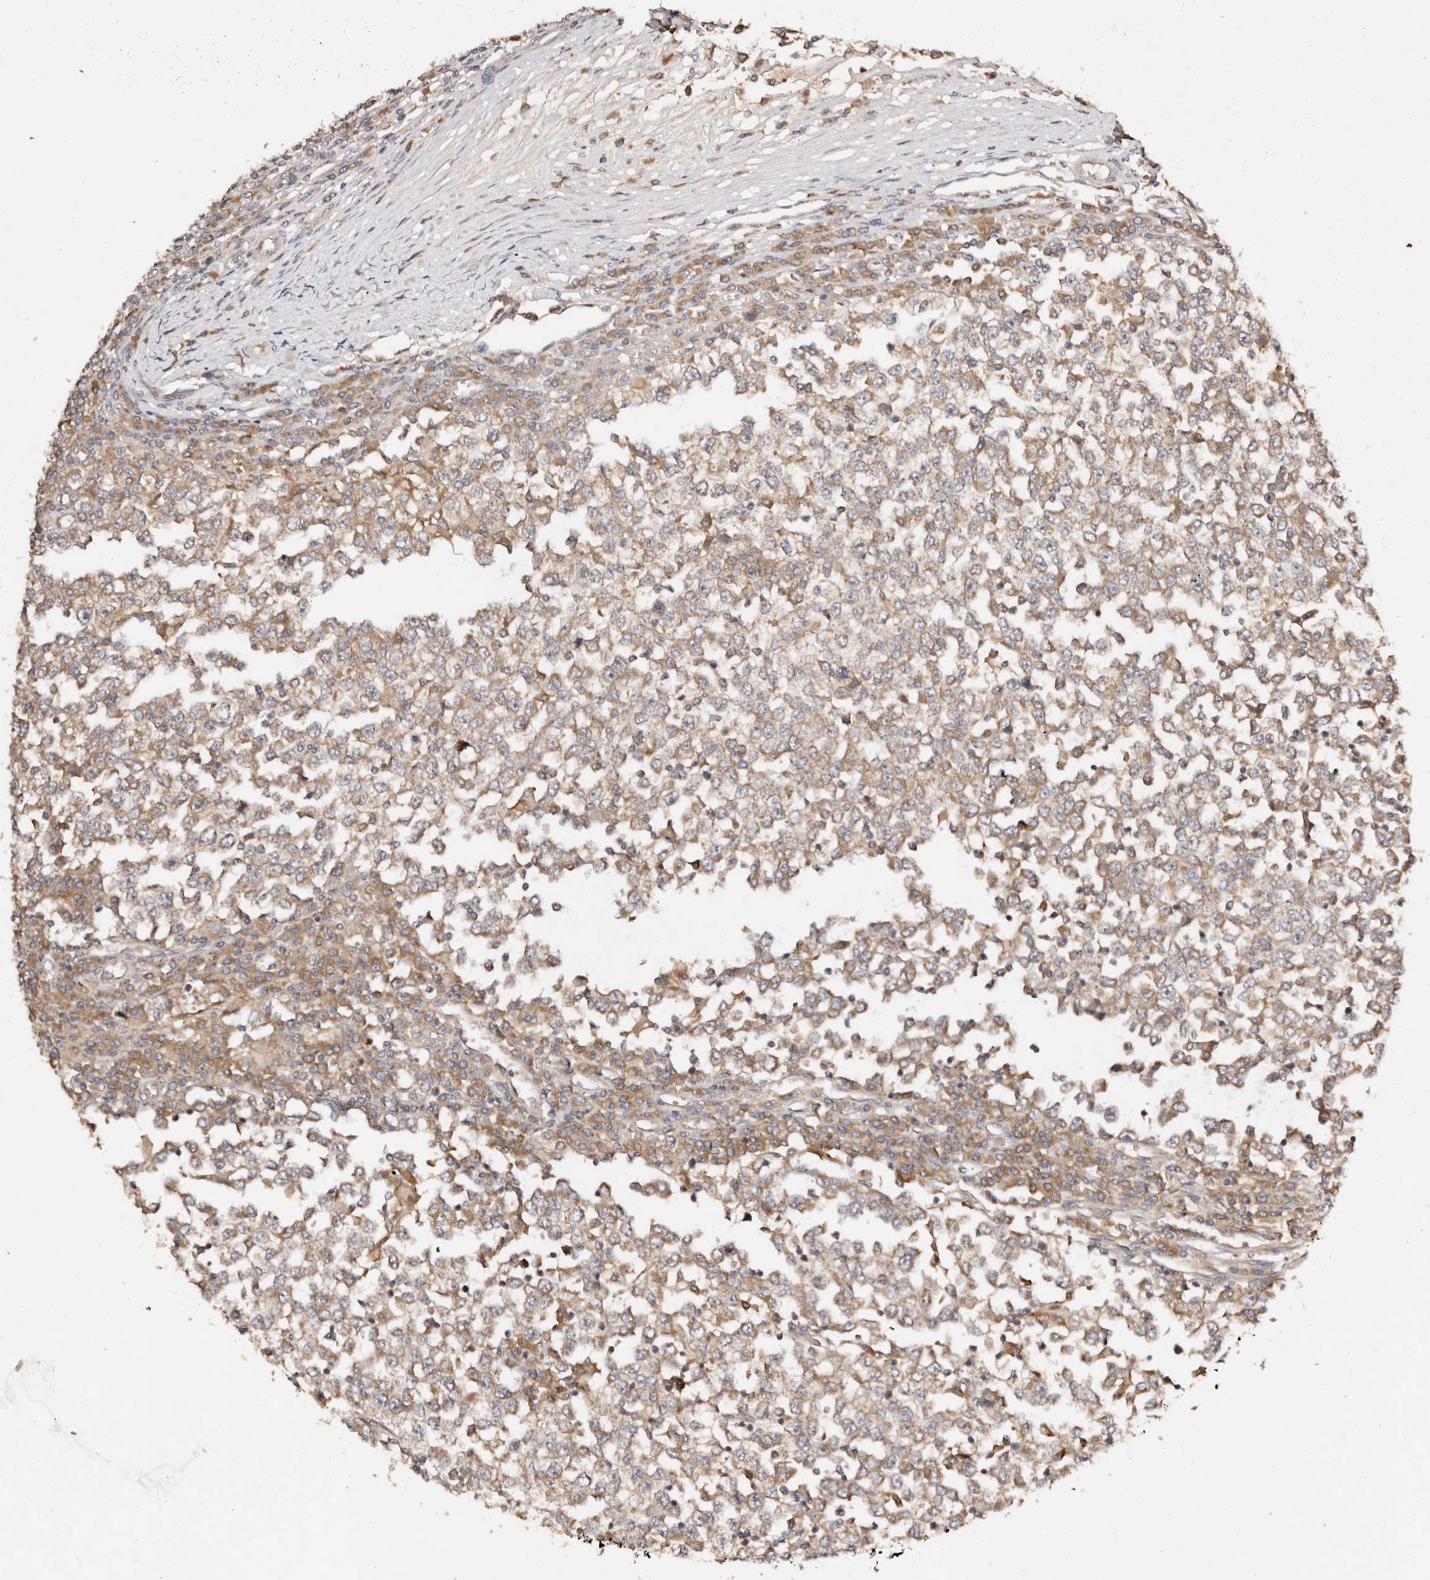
{"staining": {"intensity": "moderate", "quantity": ">75%", "location": "cytoplasmic/membranous"}, "tissue": "testis cancer", "cell_type": "Tumor cells", "image_type": "cancer", "snomed": [{"axis": "morphology", "description": "Seminoma, NOS"}, {"axis": "topography", "description": "Testis"}], "caption": "Immunohistochemical staining of human testis cancer (seminoma) demonstrates moderate cytoplasmic/membranous protein expression in approximately >75% of tumor cells.", "gene": "DENND11", "patient": {"sex": "male", "age": 65}}